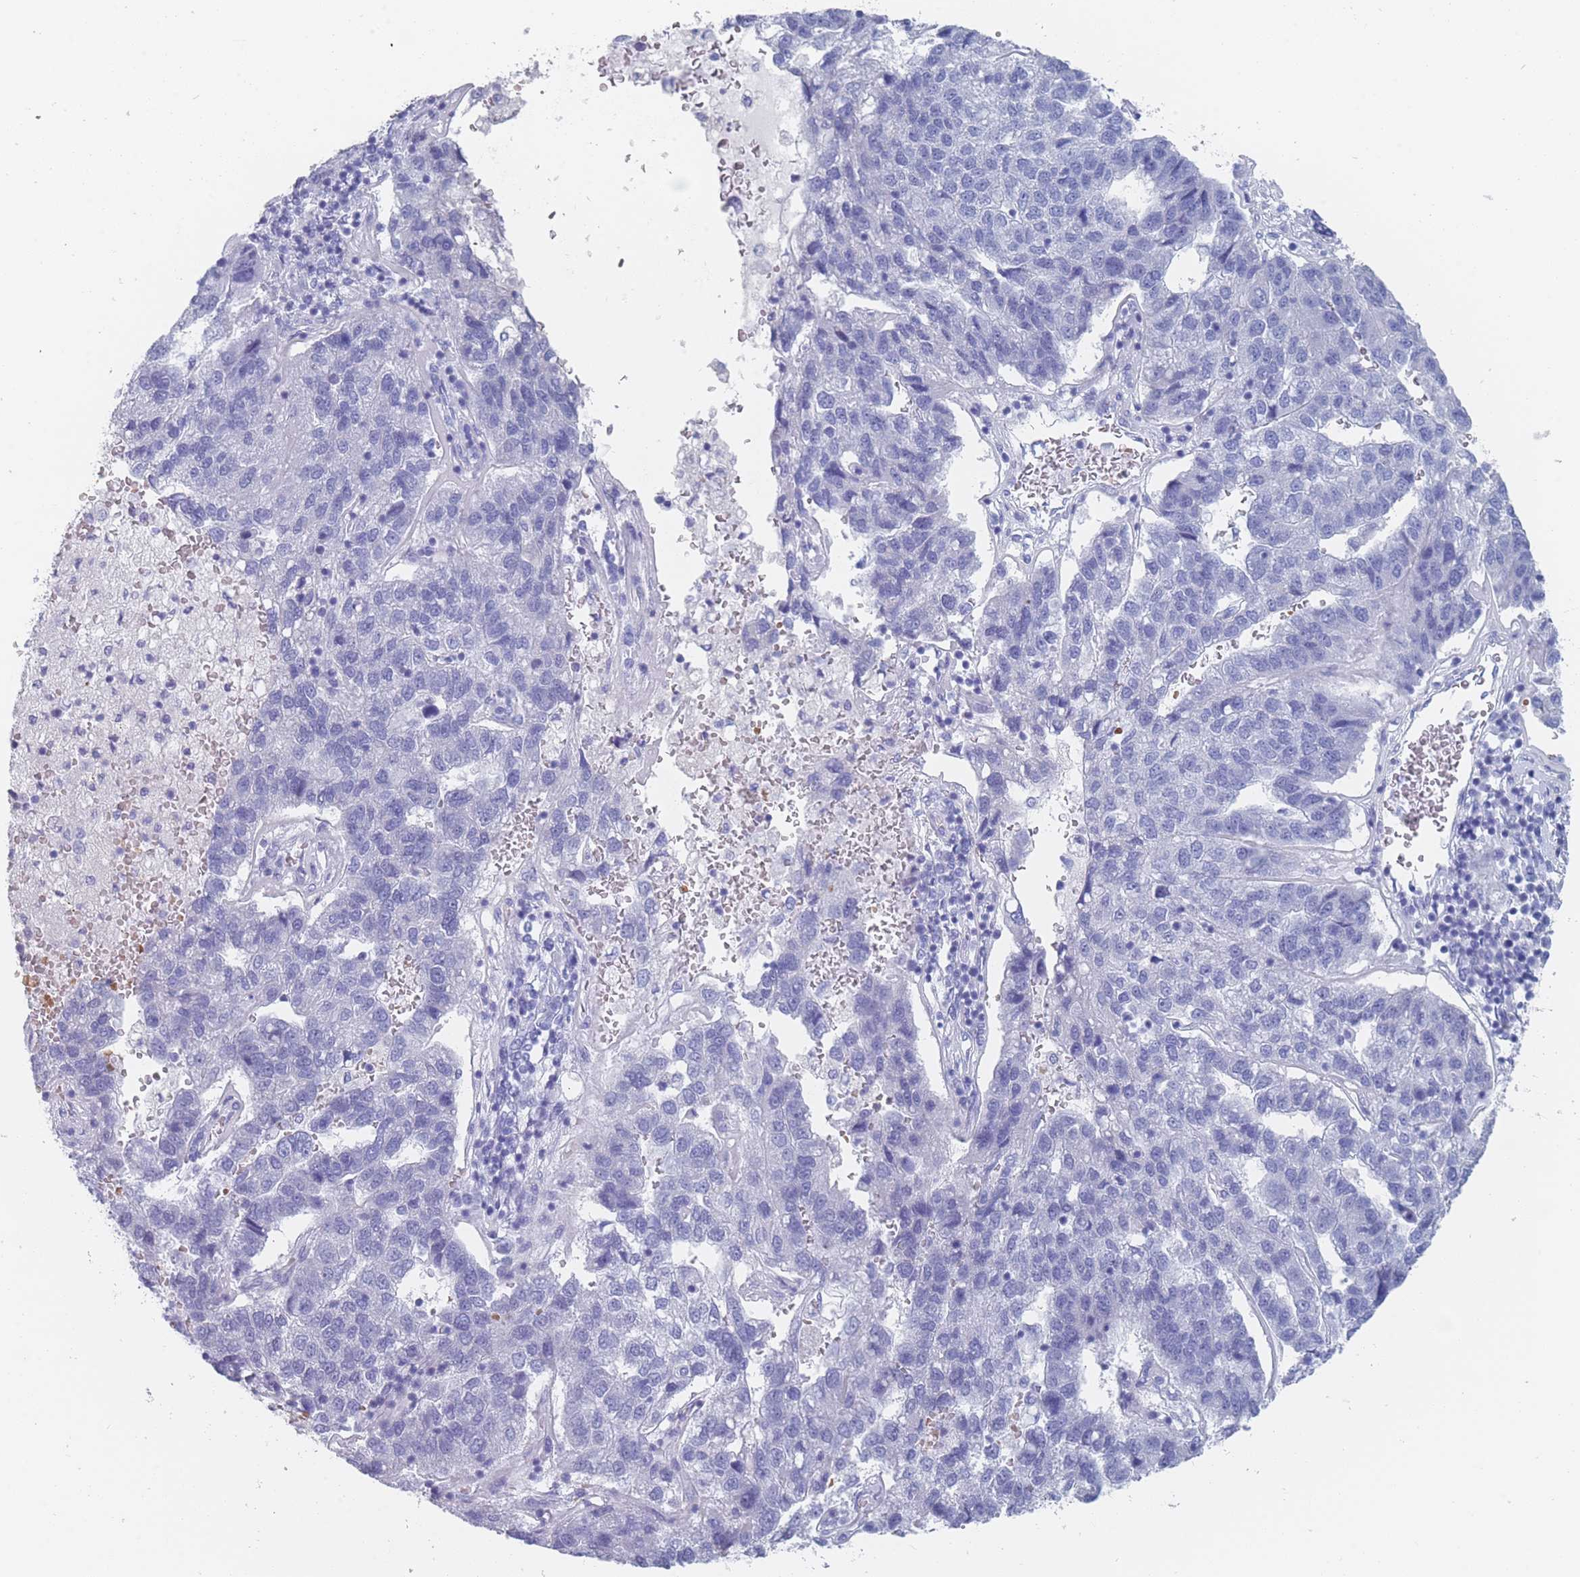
{"staining": {"intensity": "negative", "quantity": "none", "location": "none"}, "tissue": "pancreatic cancer", "cell_type": "Tumor cells", "image_type": "cancer", "snomed": [{"axis": "morphology", "description": "Adenocarcinoma, NOS"}, {"axis": "topography", "description": "Pancreas"}], "caption": "The histopathology image demonstrates no significant staining in tumor cells of pancreatic adenocarcinoma.", "gene": "OR5D16", "patient": {"sex": "female", "age": 61}}